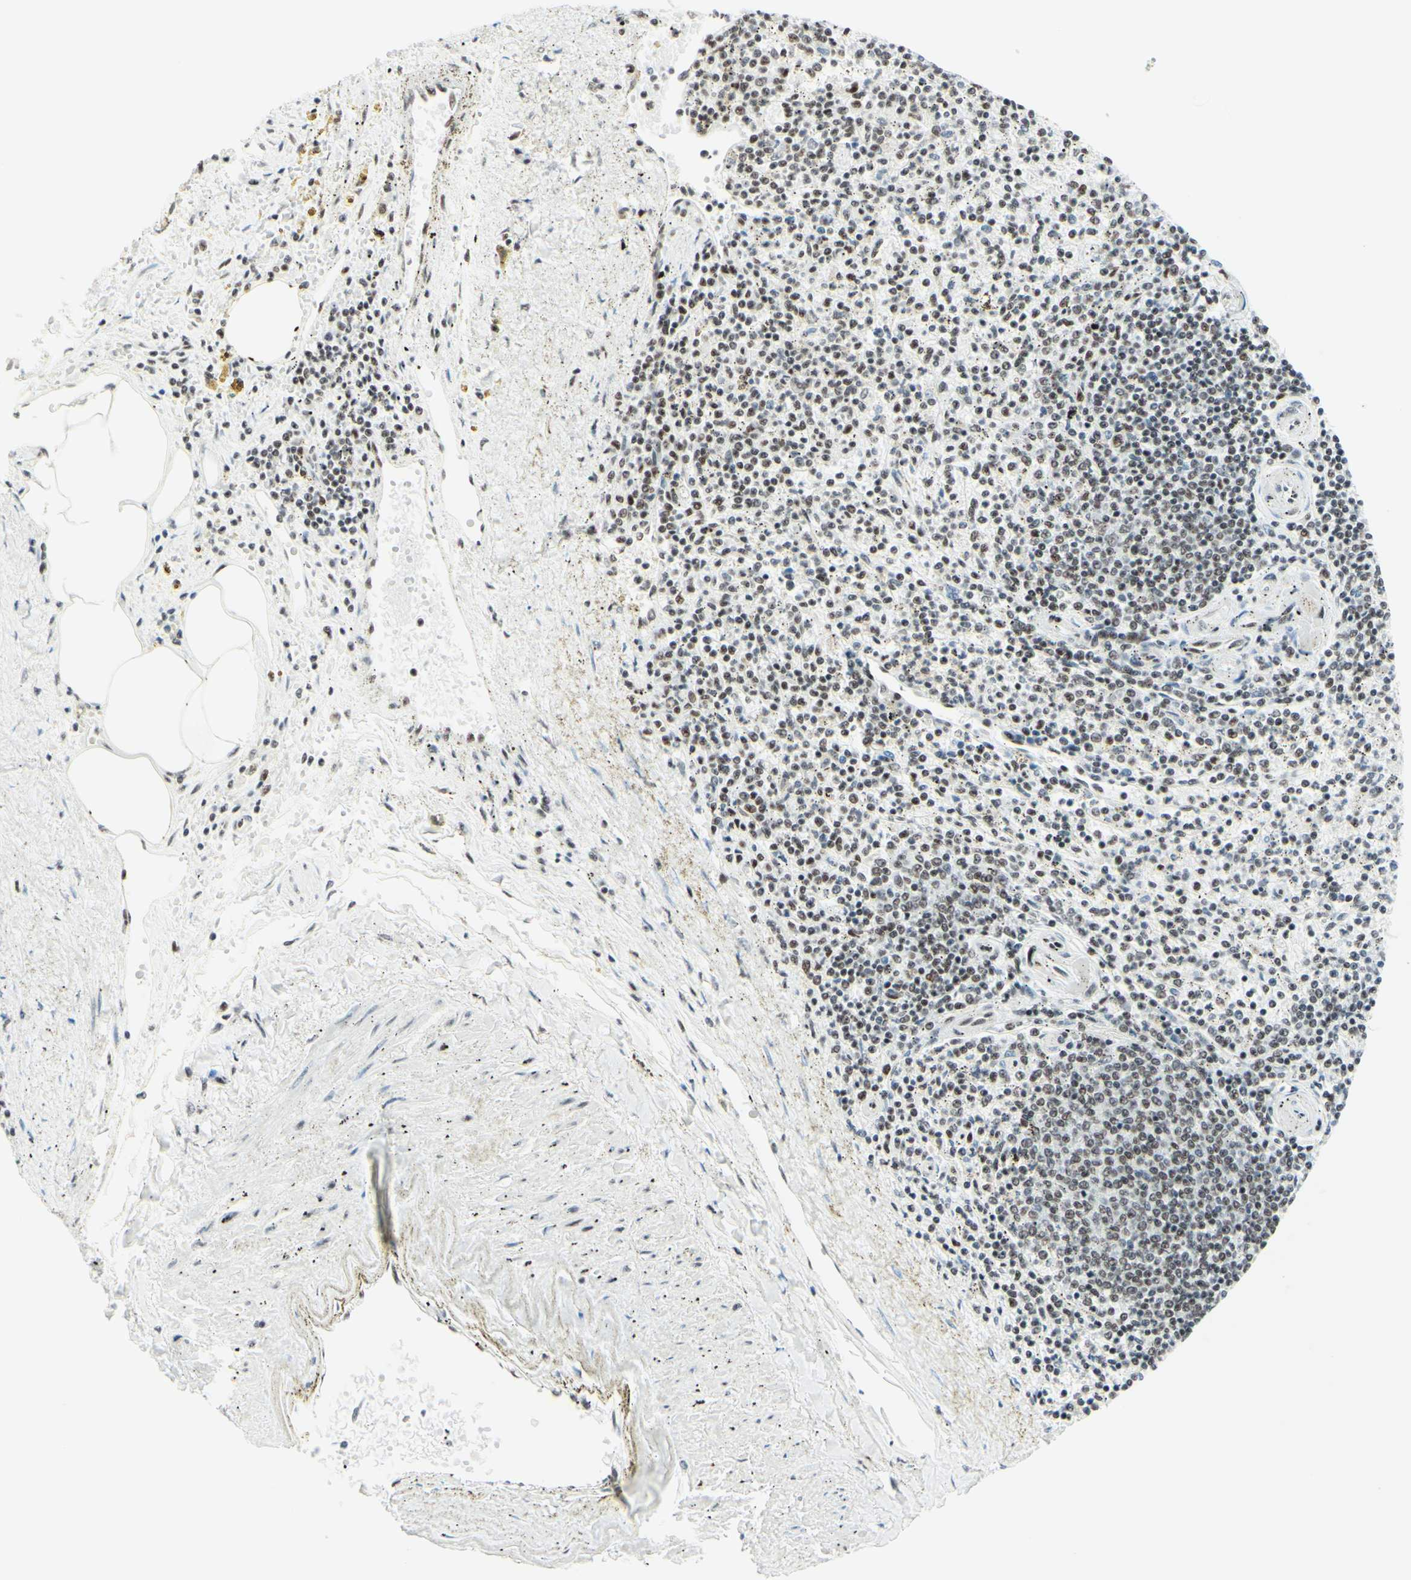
{"staining": {"intensity": "weak", "quantity": "<25%", "location": "nuclear"}, "tissue": "spleen", "cell_type": "Cells in red pulp", "image_type": "normal", "snomed": [{"axis": "morphology", "description": "Normal tissue, NOS"}, {"axis": "topography", "description": "Spleen"}], "caption": "Immunohistochemical staining of unremarkable spleen shows no significant staining in cells in red pulp. (DAB IHC, high magnification).", "gene": "WTAP", "patient": {"sex": "male", "age": 72}}